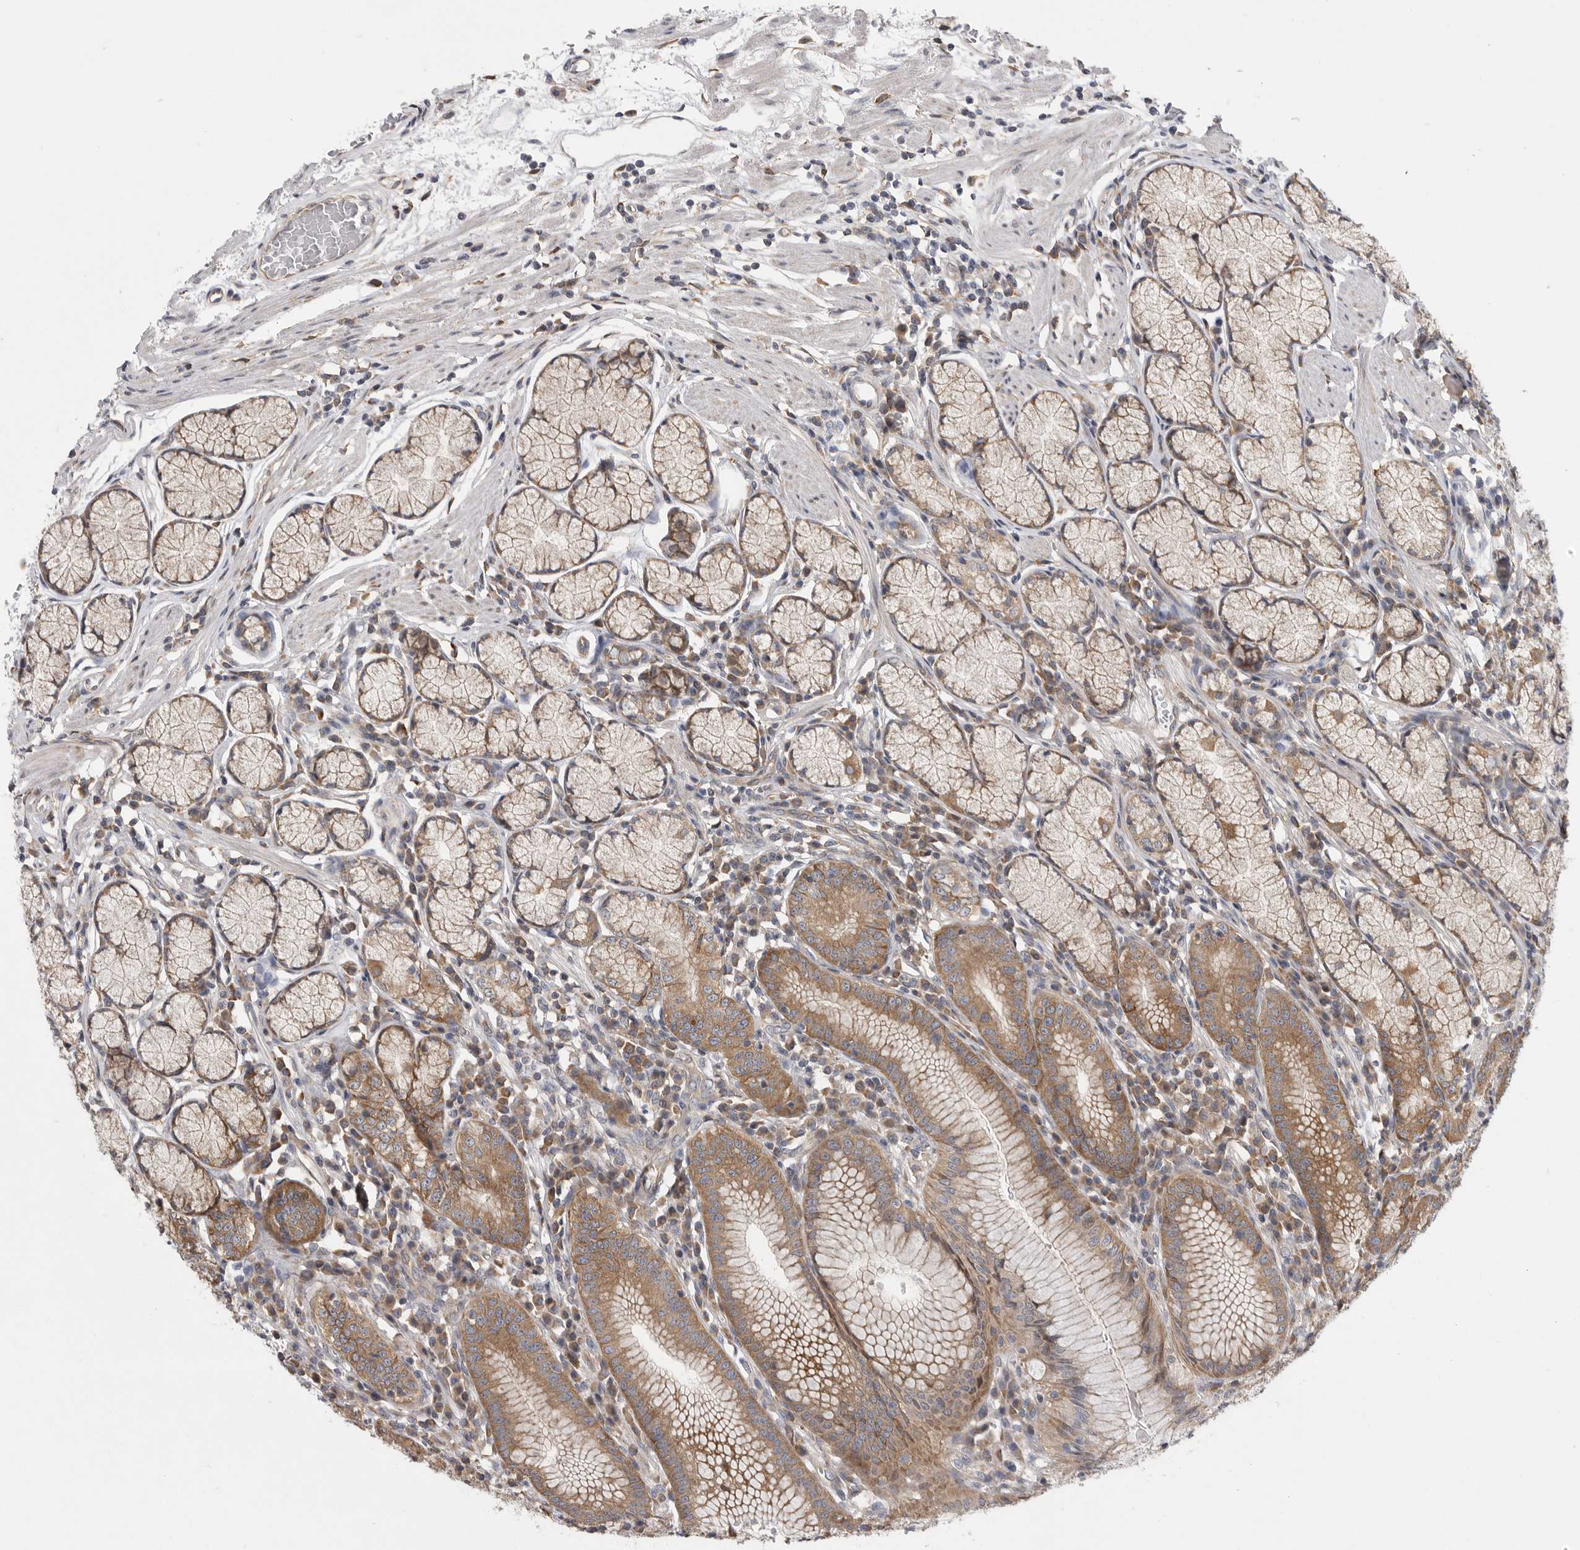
{"staining": {"intensity": "moderate", "quantity": ">75%", "location": "cytoplasmic/membranous"}, "tissue": "stomach", "cell_type": "Glandular cells", "image_type": "normal", "snomed": [{"axis": "morphology", "description": "Normal tissue, NOS"}, {"axis": "topography", "description": "Stomach"}], "caption": "Moderate cytoplasmic/membranous protein positivity is identified in approximately >75% of glandular cells in stomach.", "gene": "FBXO43", "patient": {"sex": "male", "age": 55}}